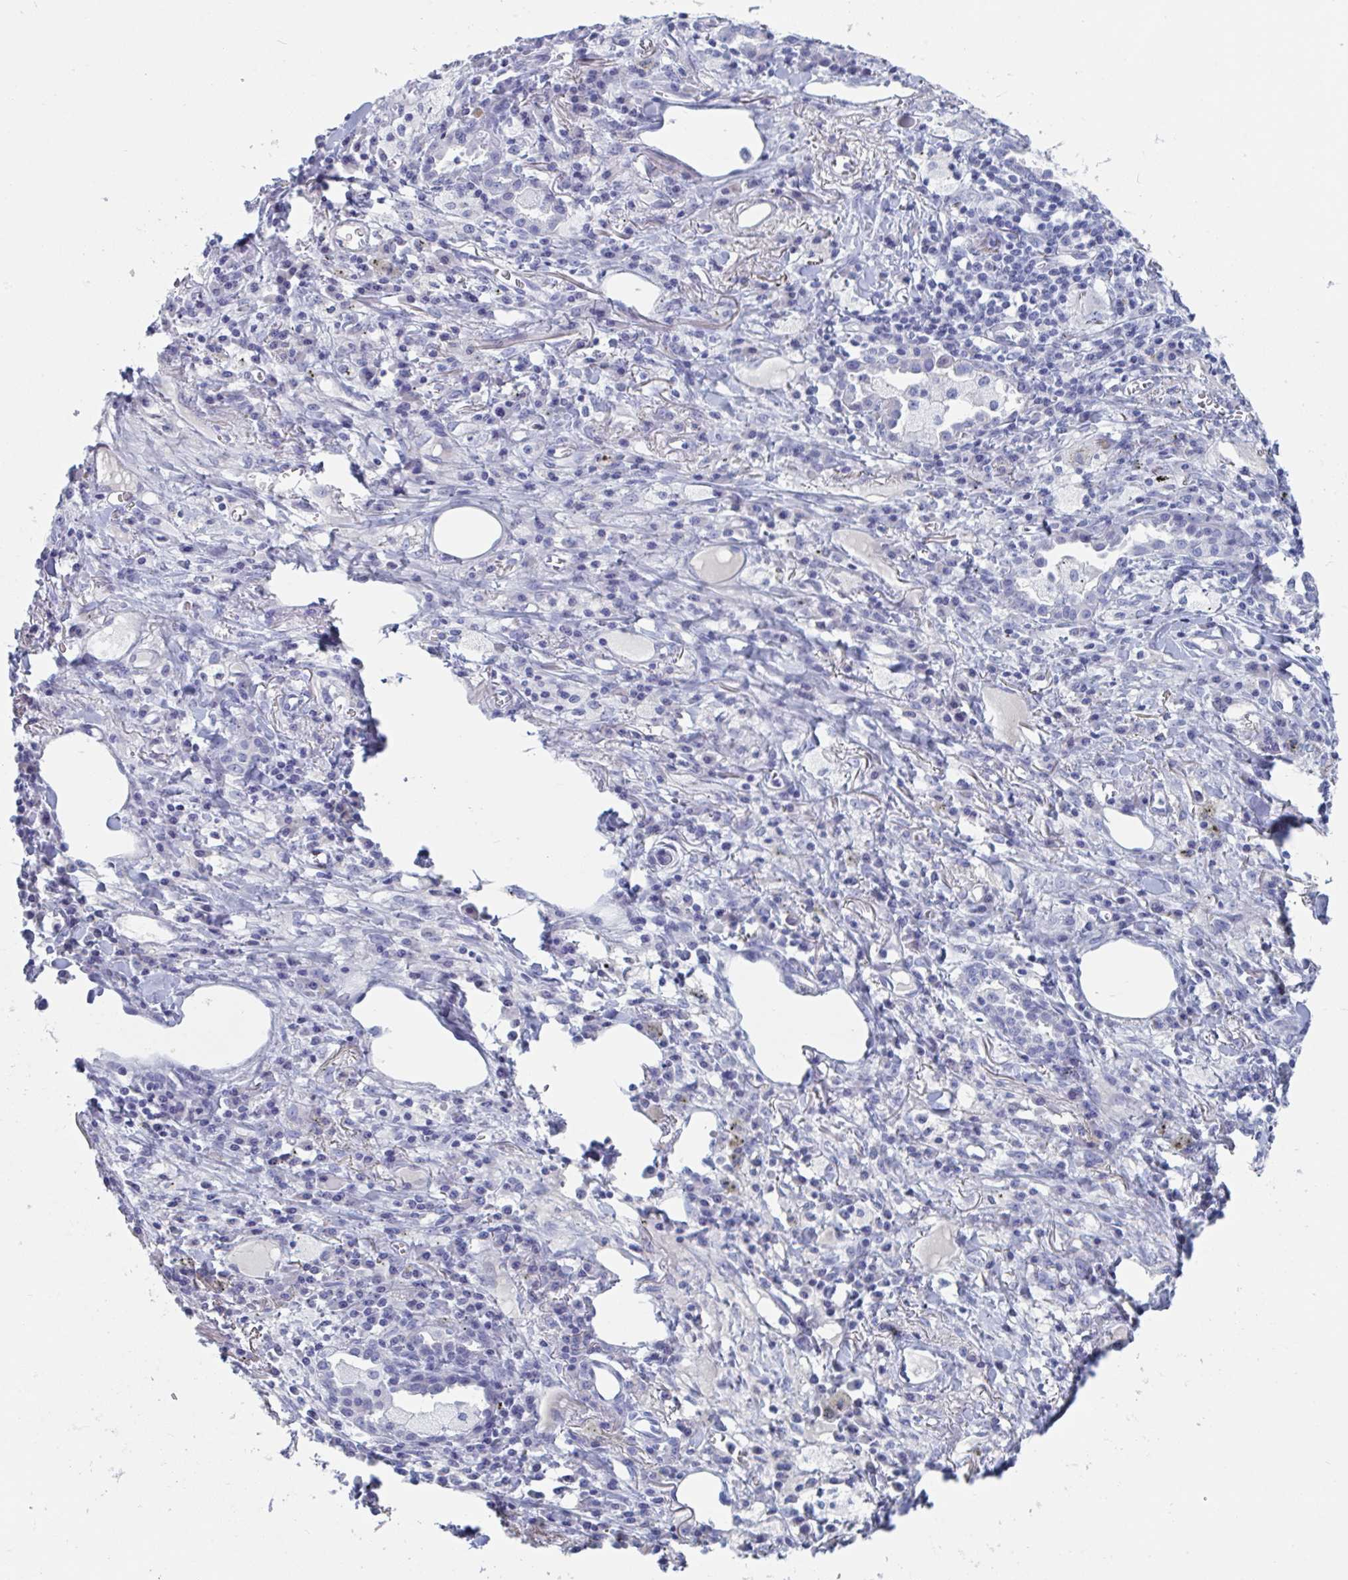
{"staining": {"intensity": "negative", "quantity": "none", "location": "none"}, "tissue": "lung cancer", "cell_type": "Tumor cells", "image_type": "cancer", "snomed": [{"axis": "morphology", "description": "Squamous cell carcinoma, NOS"}, {"axis": "topography", "description": "Lung"}], "caption": "Squamous cell carcinoma (lung) was stained to show a protein in brown. There is no significant staining in tumor cells. (Brightfield microscopy of DAB (3,3'-diaminobenzidine) immunohistochemistry at high magnification).", "gene": "DPEP3", "patient": {"sex": "male", "age": 74}}